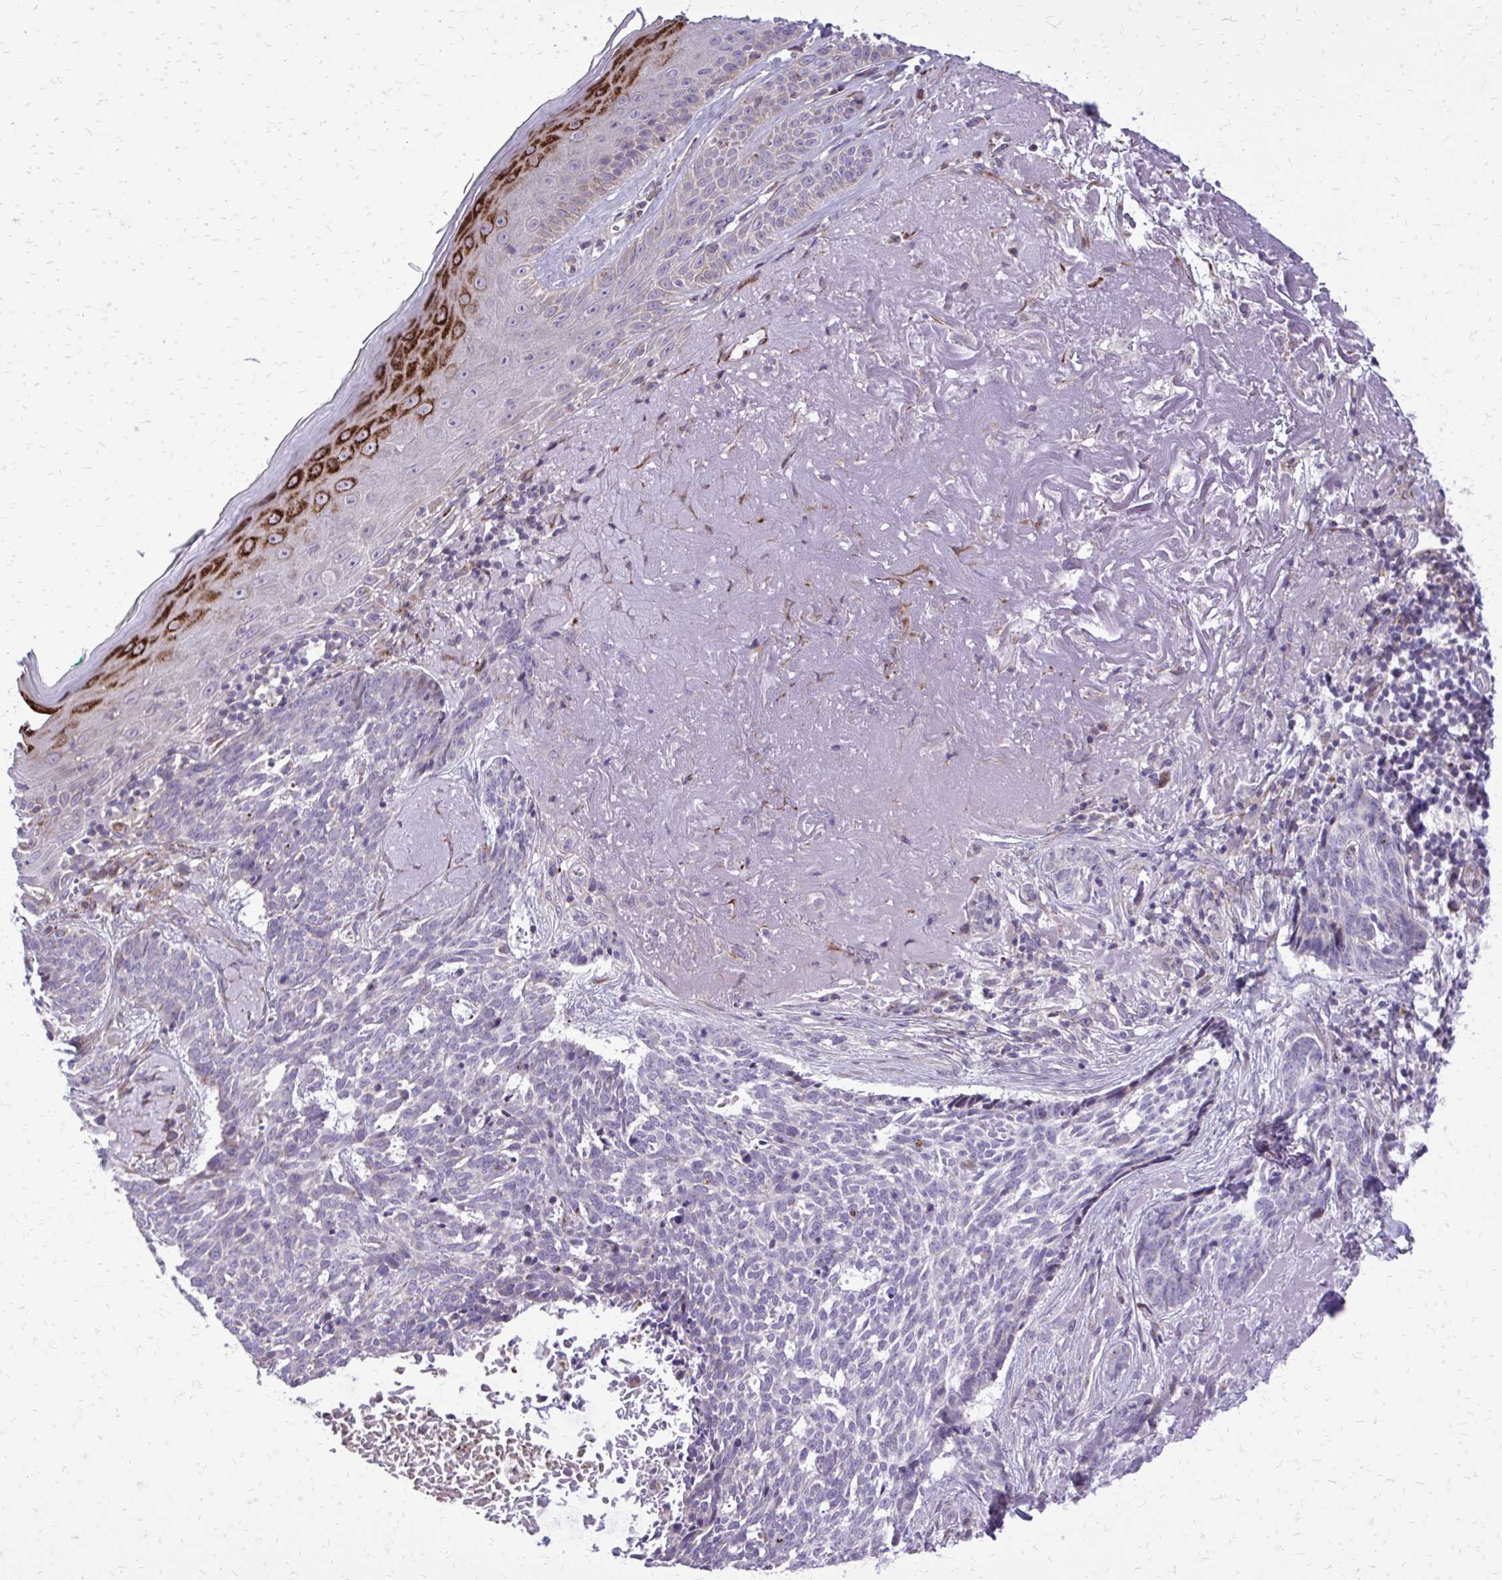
{"staining": {"intensity": "negative", "quantity": "none", "location": "none"}, "tissue": "skin cancer", "cell_type": "Tumor cells", "image_type": "cancer", "snomed": [{"axis": "morphology", "description": "Basal cell carcinoma"}, {"axis": "topography", "description": "Skin"}, {"axis": "topography", "description": "Skin of face"}], "caption": "Histopathology image shows no significant protein positivity in tumor cells of skin cancer.", "gene": "ABCC3", "patient": {"sex": "female", "age": 95}}